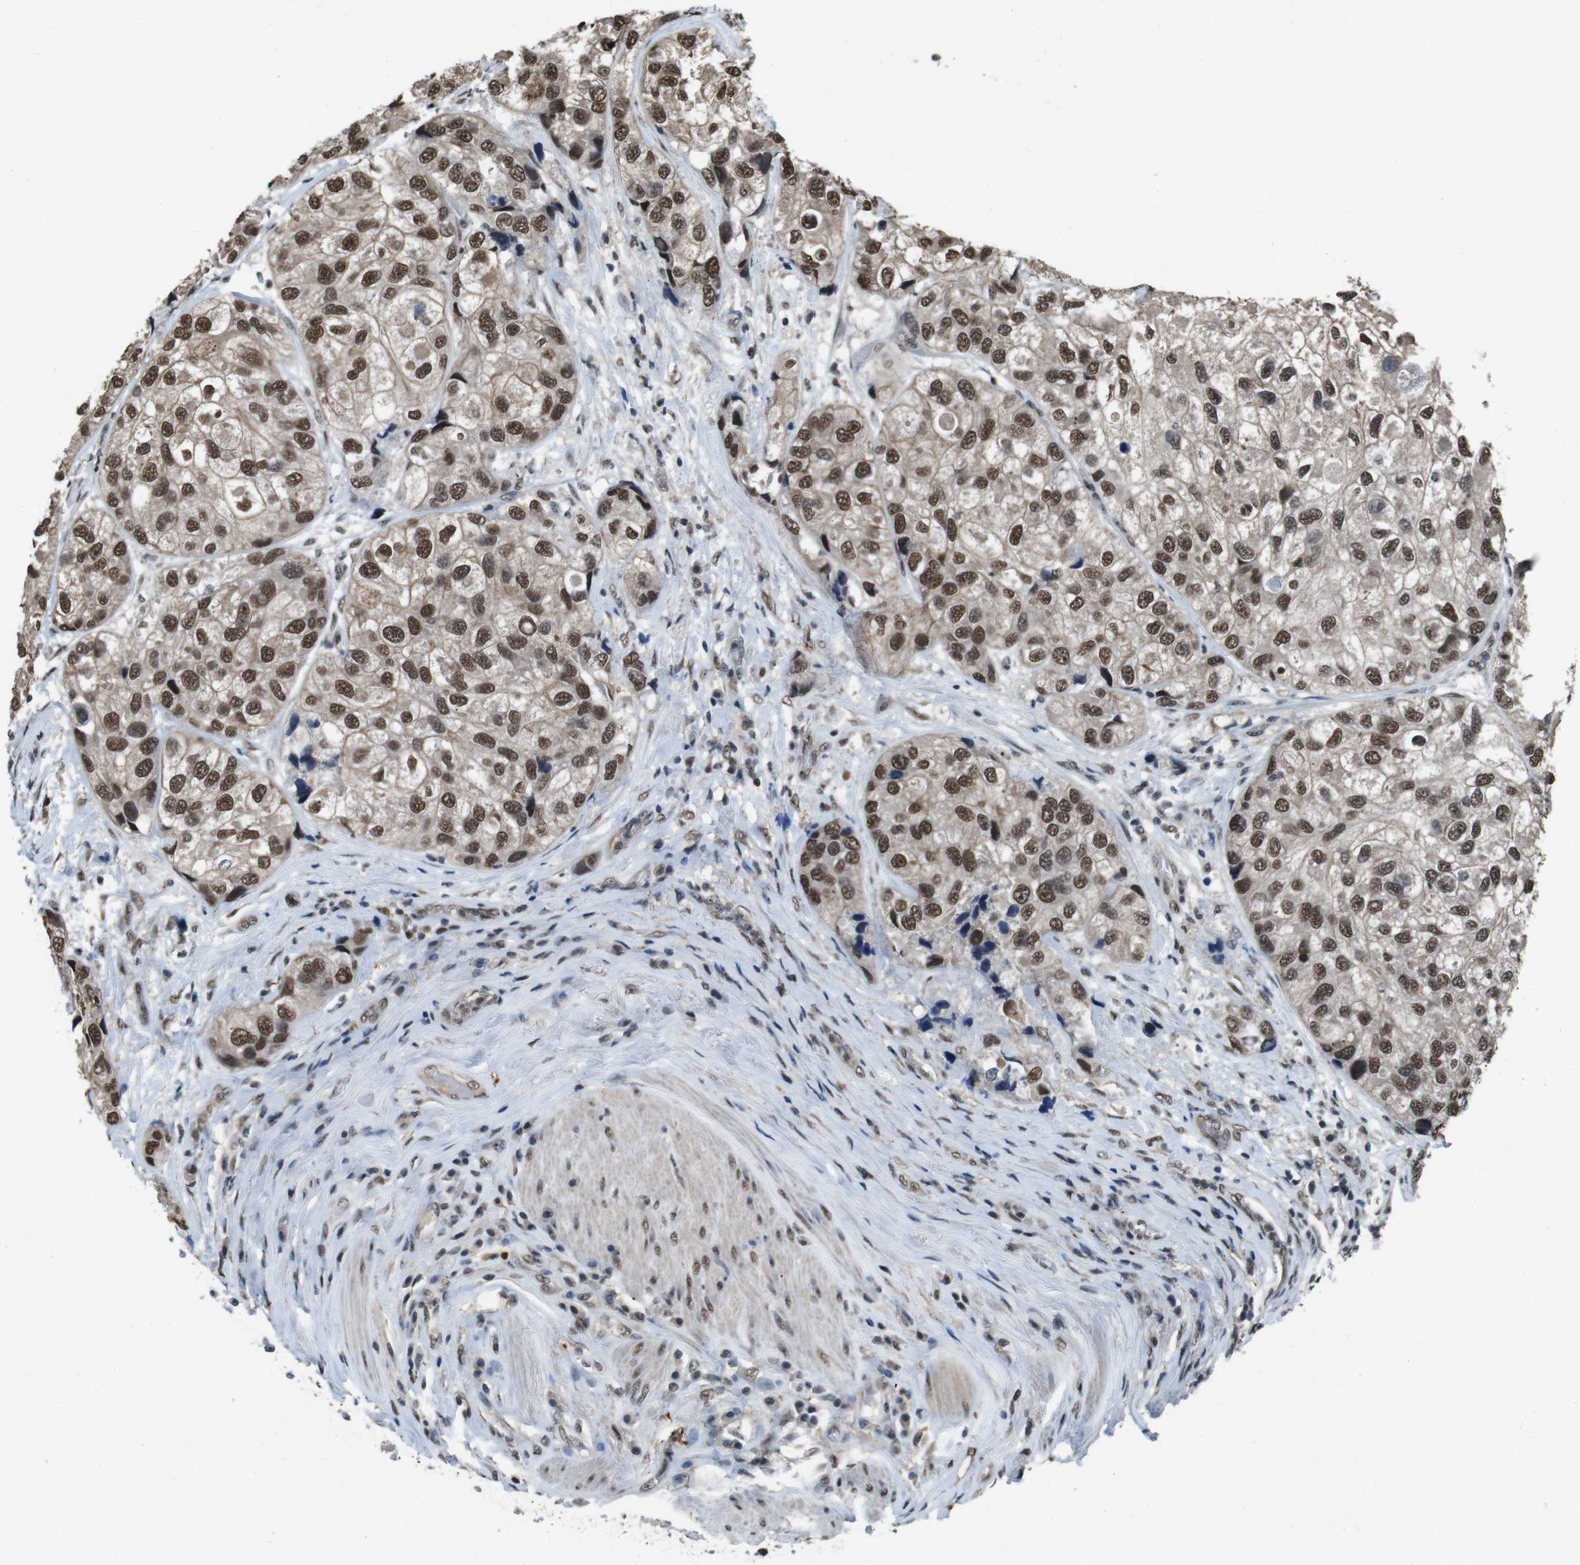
{"staining": {"intensity": "strong", "quantity": ">75%", "location": "nuclear"}, "tissue": "urothelial cancer", "cell_type": "Tumor cells", "image_type": "cancer", "snomed": [{"axis": "morphology", "description": "Urothelial carcinoma, High grade"}, {"axis": "topography", "description": "Urinary bladder"}], "caption": "A photomicrograph showing strong nuclear positivity in approximately >75% of tumor cells in urothelial cancer, as visualized by brown immunohistochemical staining.", "gene": "NR4A2", "patient": {"sex": "female", "age": 64}}